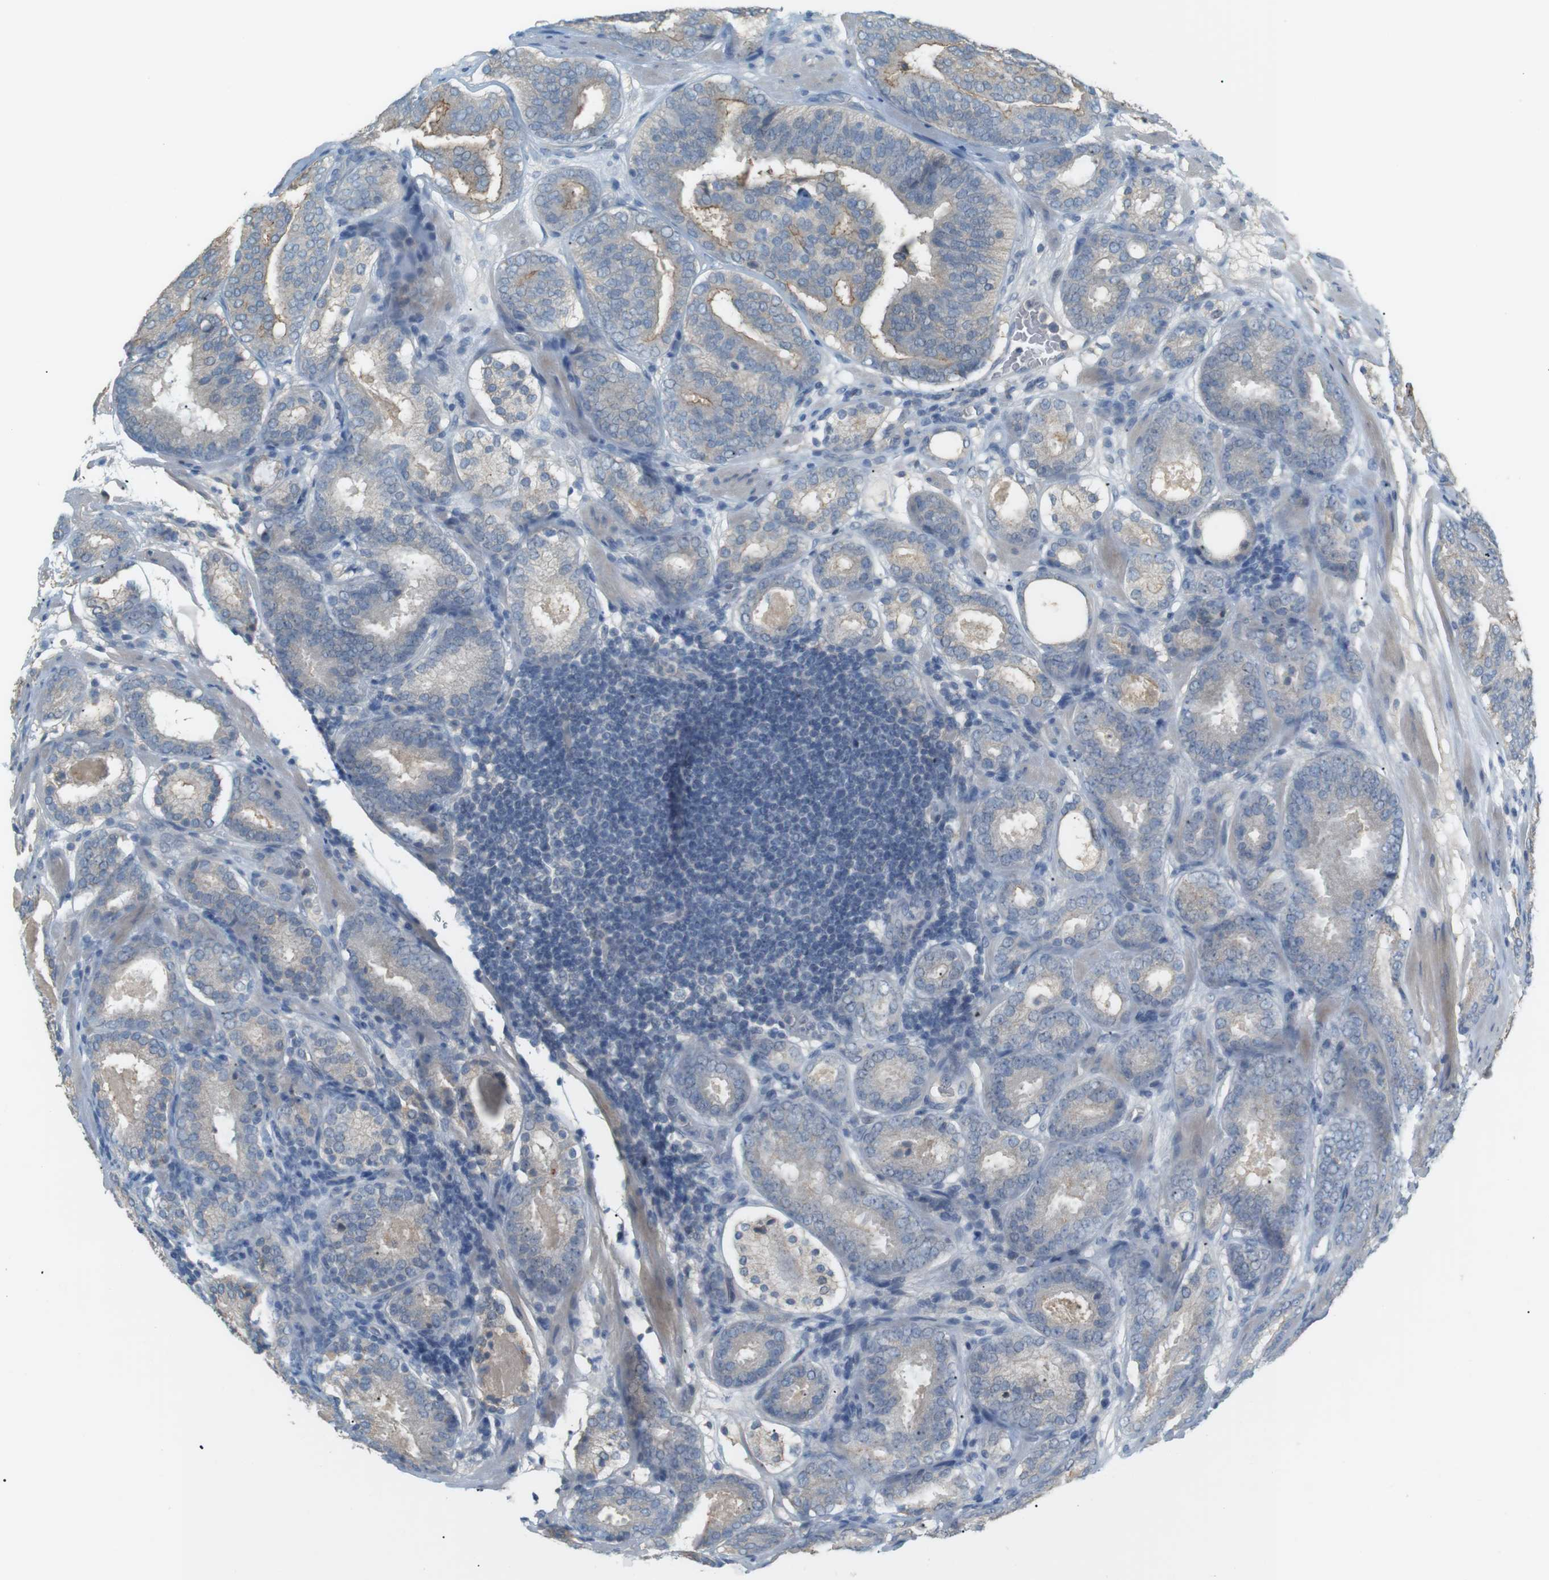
{"staining": {"intensity": "weak", "quantity": "25%-75%", "location": "cytoplasmic/membranous"}, "tissue": "prostate cancer", "cell_type": "Tumor cells", "image_type": "cancer", "snomed": [{"axis": "morphology", "description": "Adenocarcinoma, Low grade"}, {"axis": "topography", "description": "Prostate"}], "caption": "An image showing weak cytoplasmic/membranous expression in about 25%-75% of tumor cells in low-grade adenocarcinoma (prostate), as visualized by brown immunohistochemical staining.", "gene": "RTN3", "patient": {"sex": "male", "age": 69}}